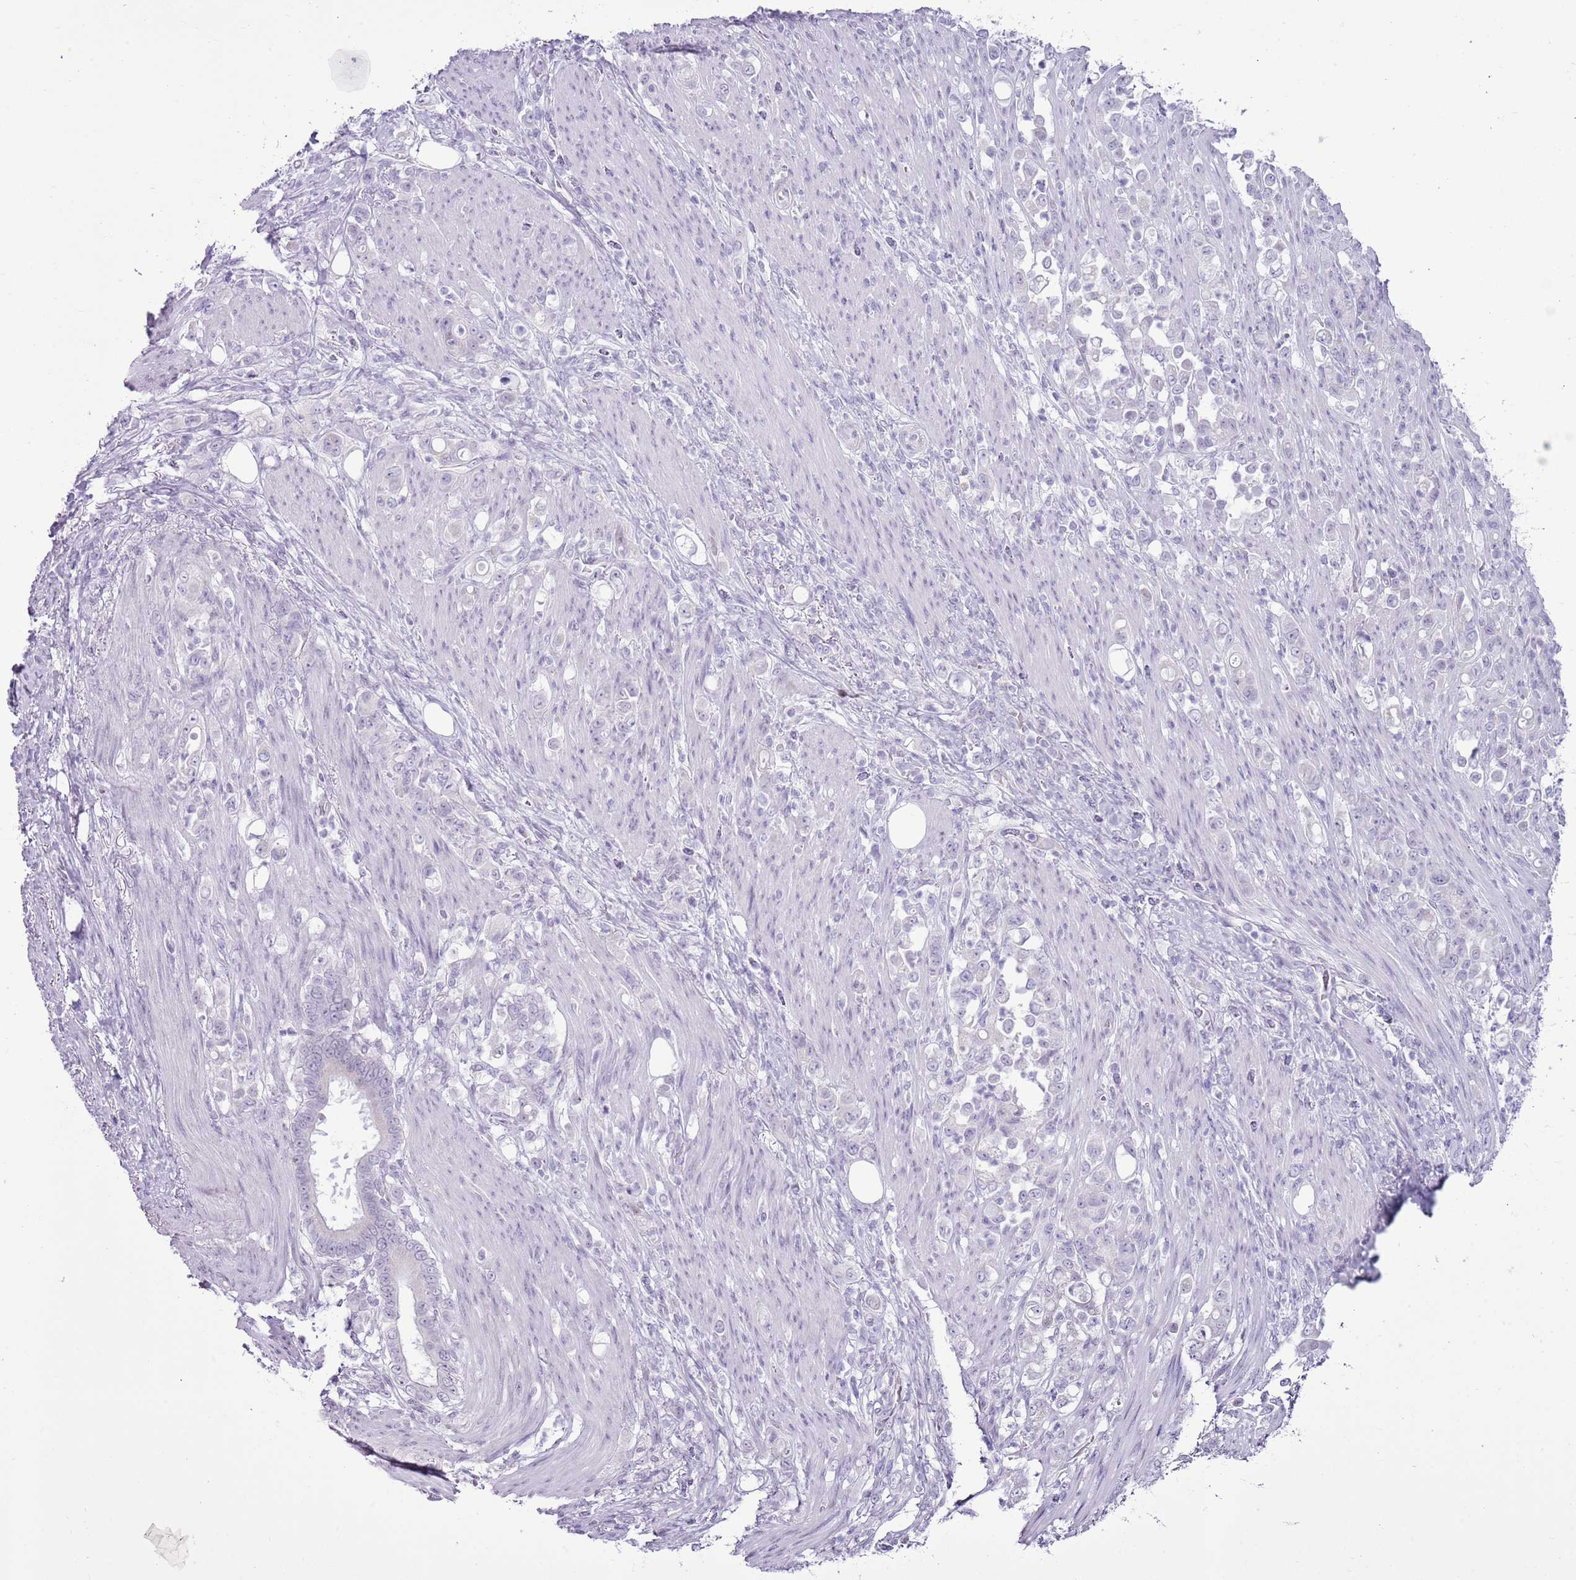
{"staining": {"intensity": "negative", "quantity": "none", "location": "none"}, "tissue": "stomach cancer", "cell_type": "Tumor cells", "image_type": "cancer", "snomed": [{"axis": "morphology", "description": "Normal tissue, NOS"}, {"axis": "morphology", "description": "Adenocarcinoma, NOS"}, {"axis": "topography", "description": "Stomach"}], "caption": "Tumor cells are negative for protein expression in human stomach adenocarcinoma.", "gene": "RPL3L", "patient": {"sex": "female", "age": 79}}